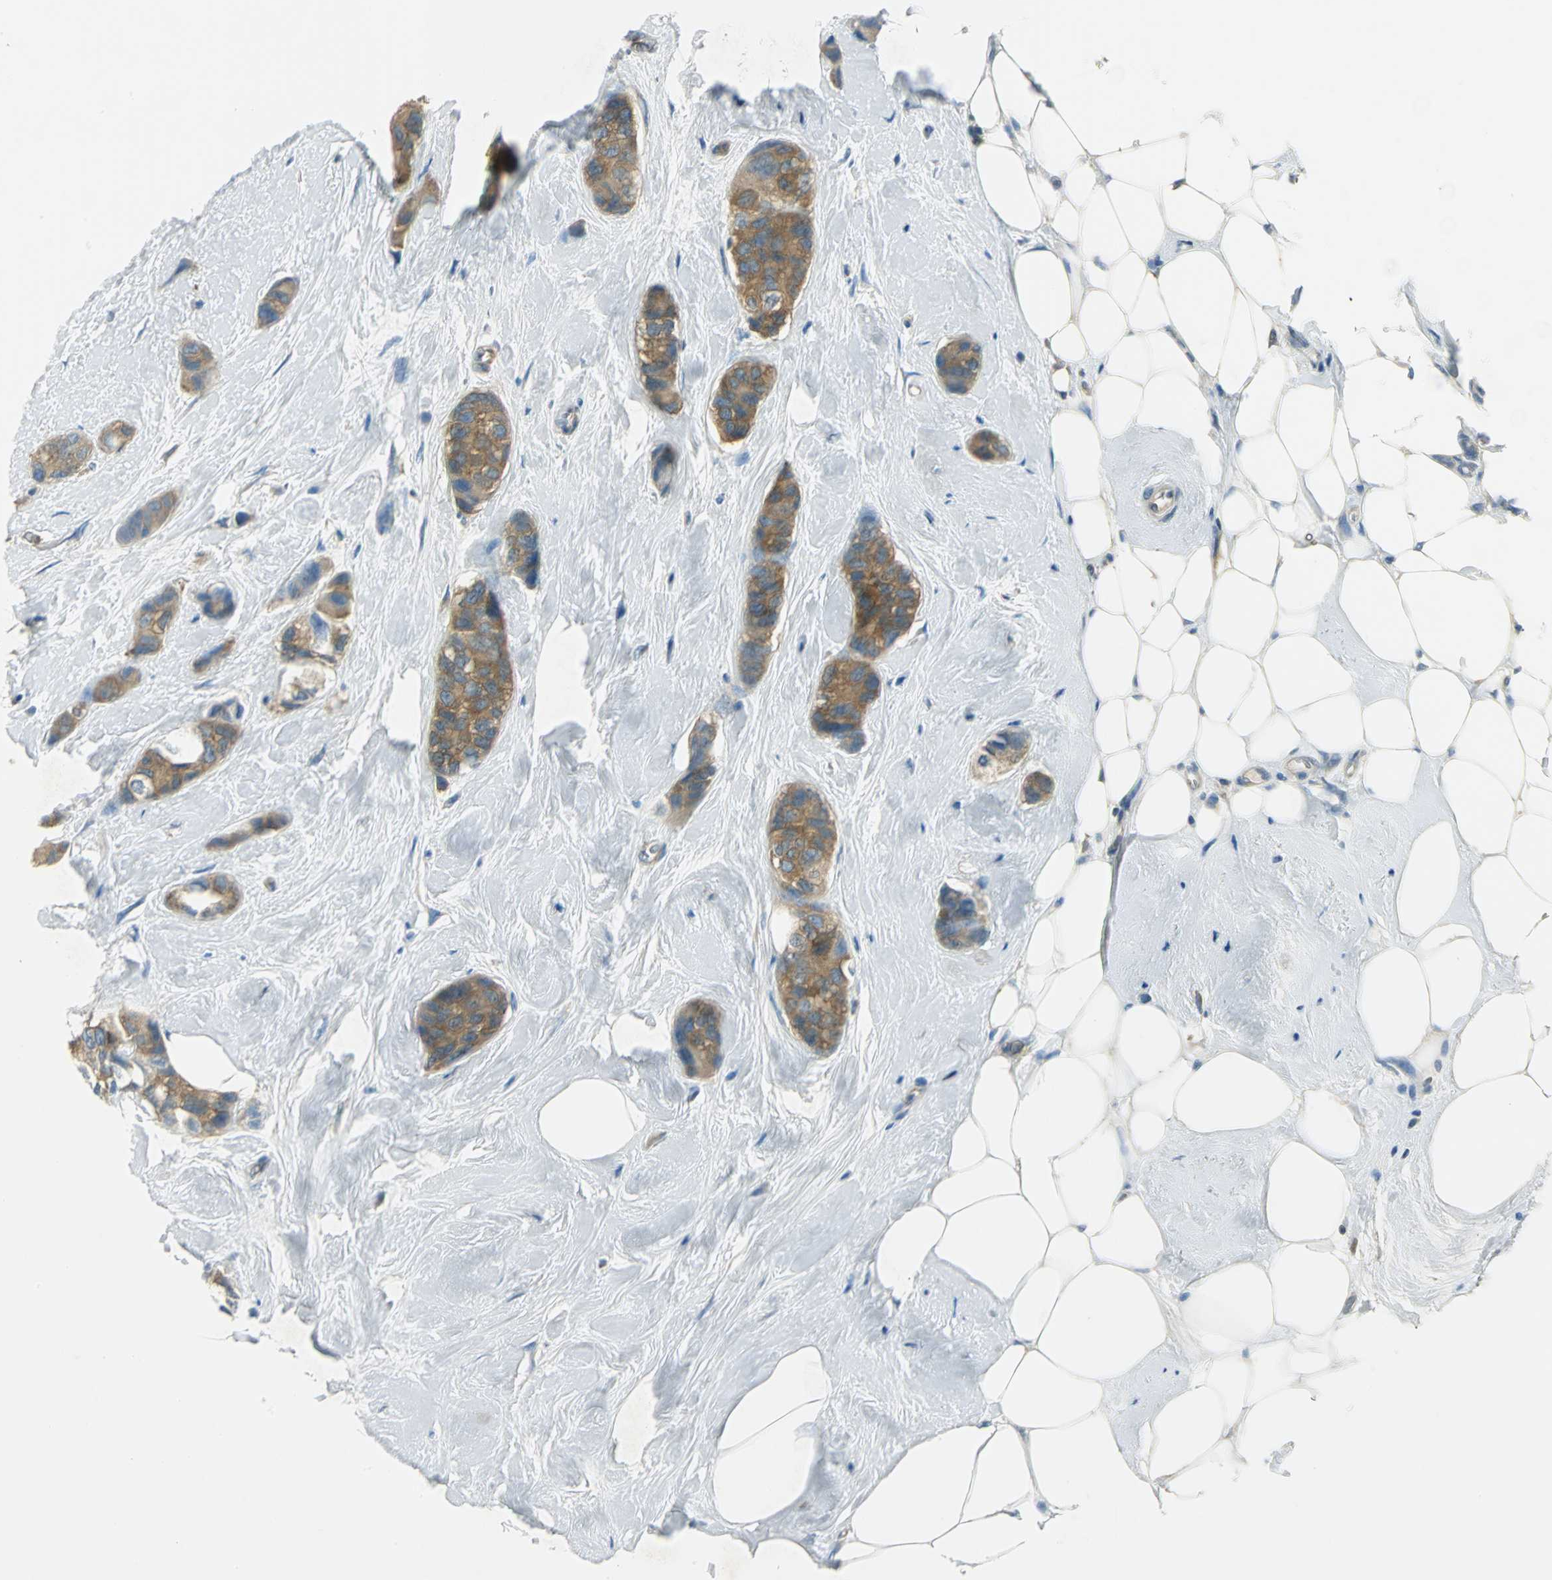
{"staining": {"intensity": "moderate", "quantity": ">75%", "location": "cytoplasmic/membranous"}, "tissue": "breast cancer", "cell_type": "Tumor cells", "image_type": "cancer", "snomed": [{"axis": "morphology", "description": "Duct carcinoma"}, {"axis": "topography", "description": "Breast"}], "caption": "Intraductal carcinoma (breast) tissue demonstrates moderate cytoplasmic/membranous staining in approximately >75% of tumor cells", "gene": "TSC22D2", "patient": {"sex": "female", "age": 51}}